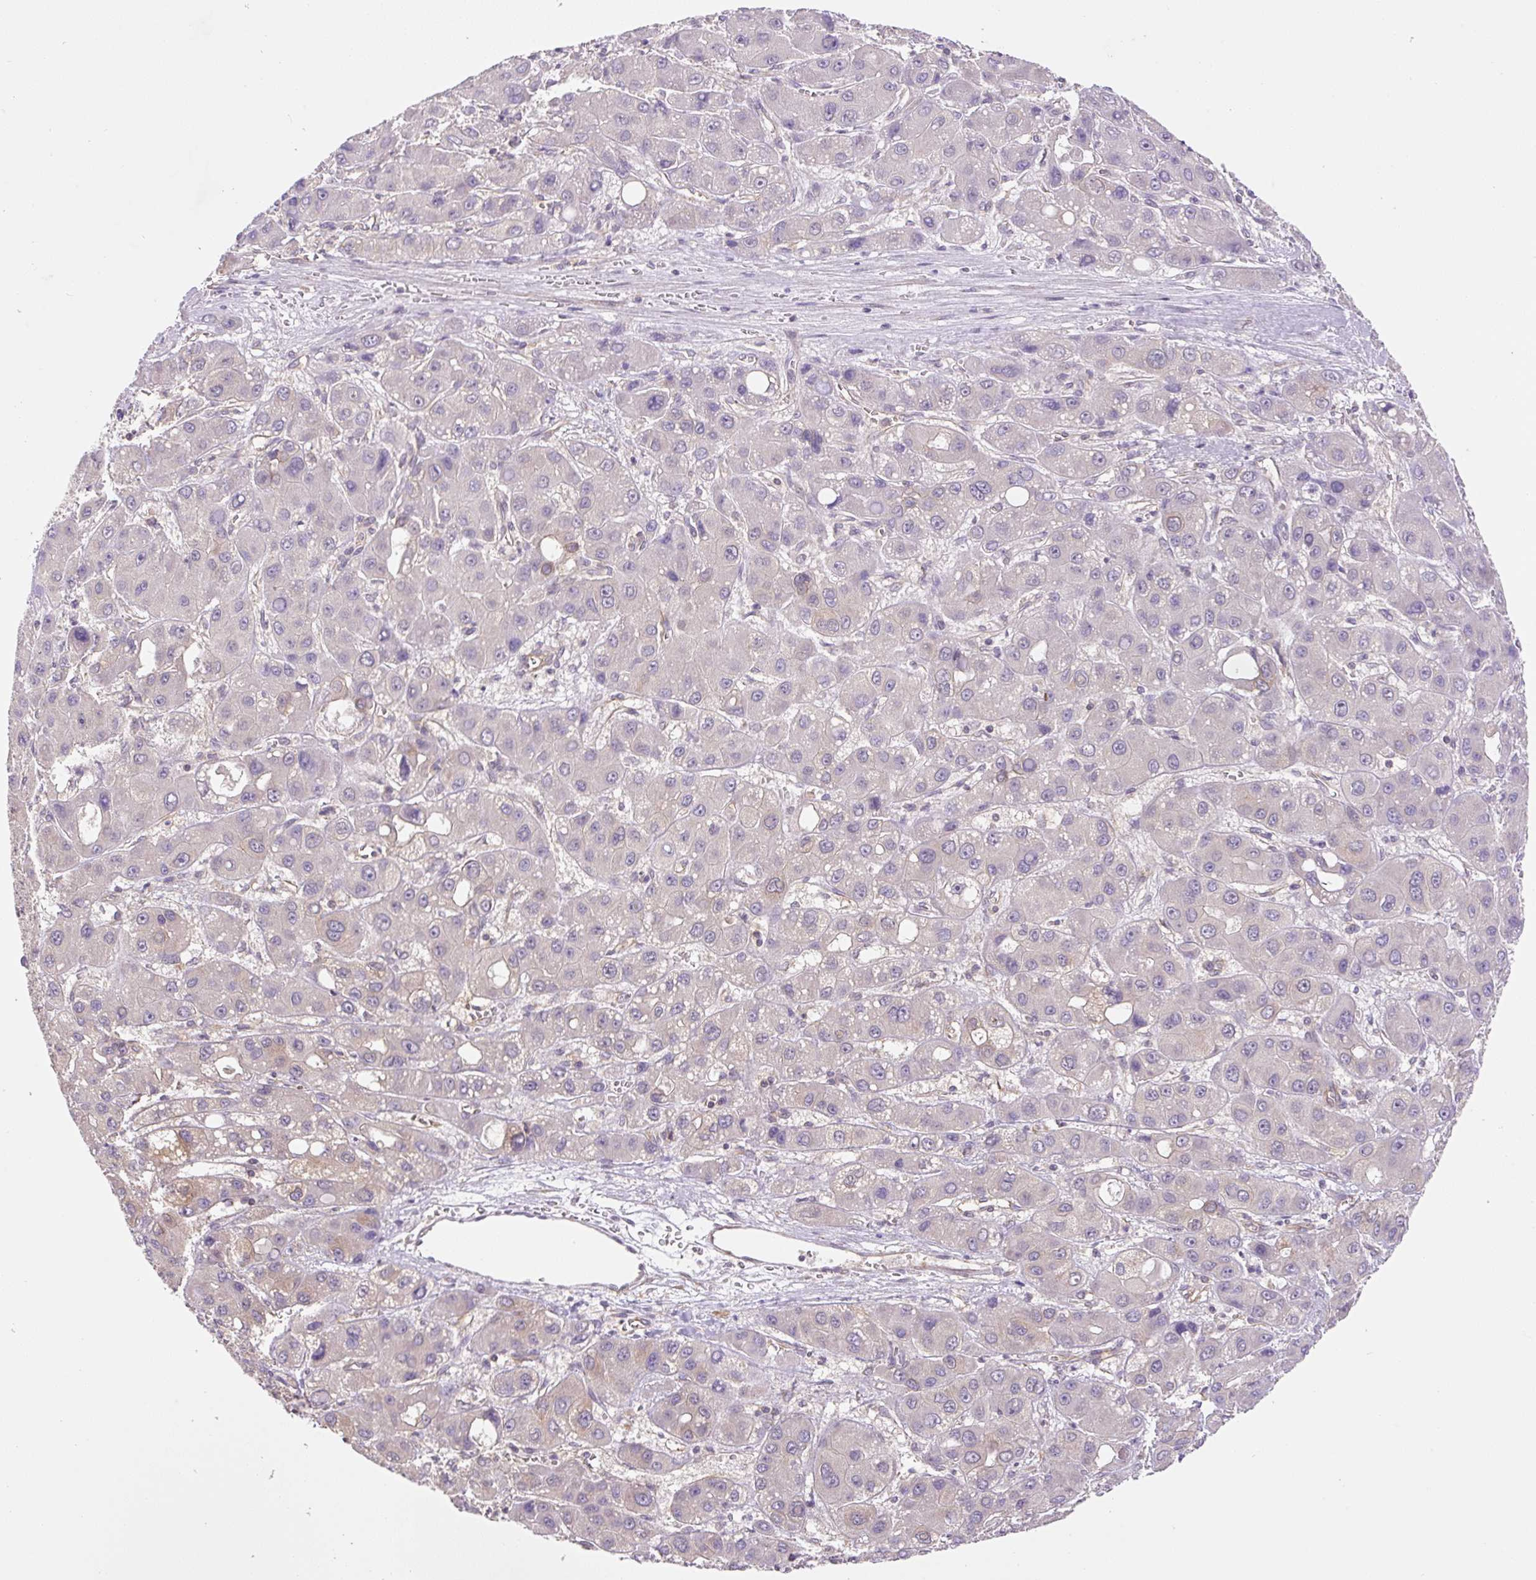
{"staining": {"intensity": "negative", "quantity": "none", "location": "none"}, "tissue": "liver cancer", "cell_type": "Tumor cells", "image_type": "cancer", "snomed": [{"axis": "morphology", "description": "Carcinoma, Hepatocellular, NOS"}, {"axis": "topography", "description": "Liver"}], "caption": "IHC of hepatocellular carcinoma (liver) shows no staining in tumor cells.", "gene": "COX8A", "patient": {"sex": "male", "age": 55}}